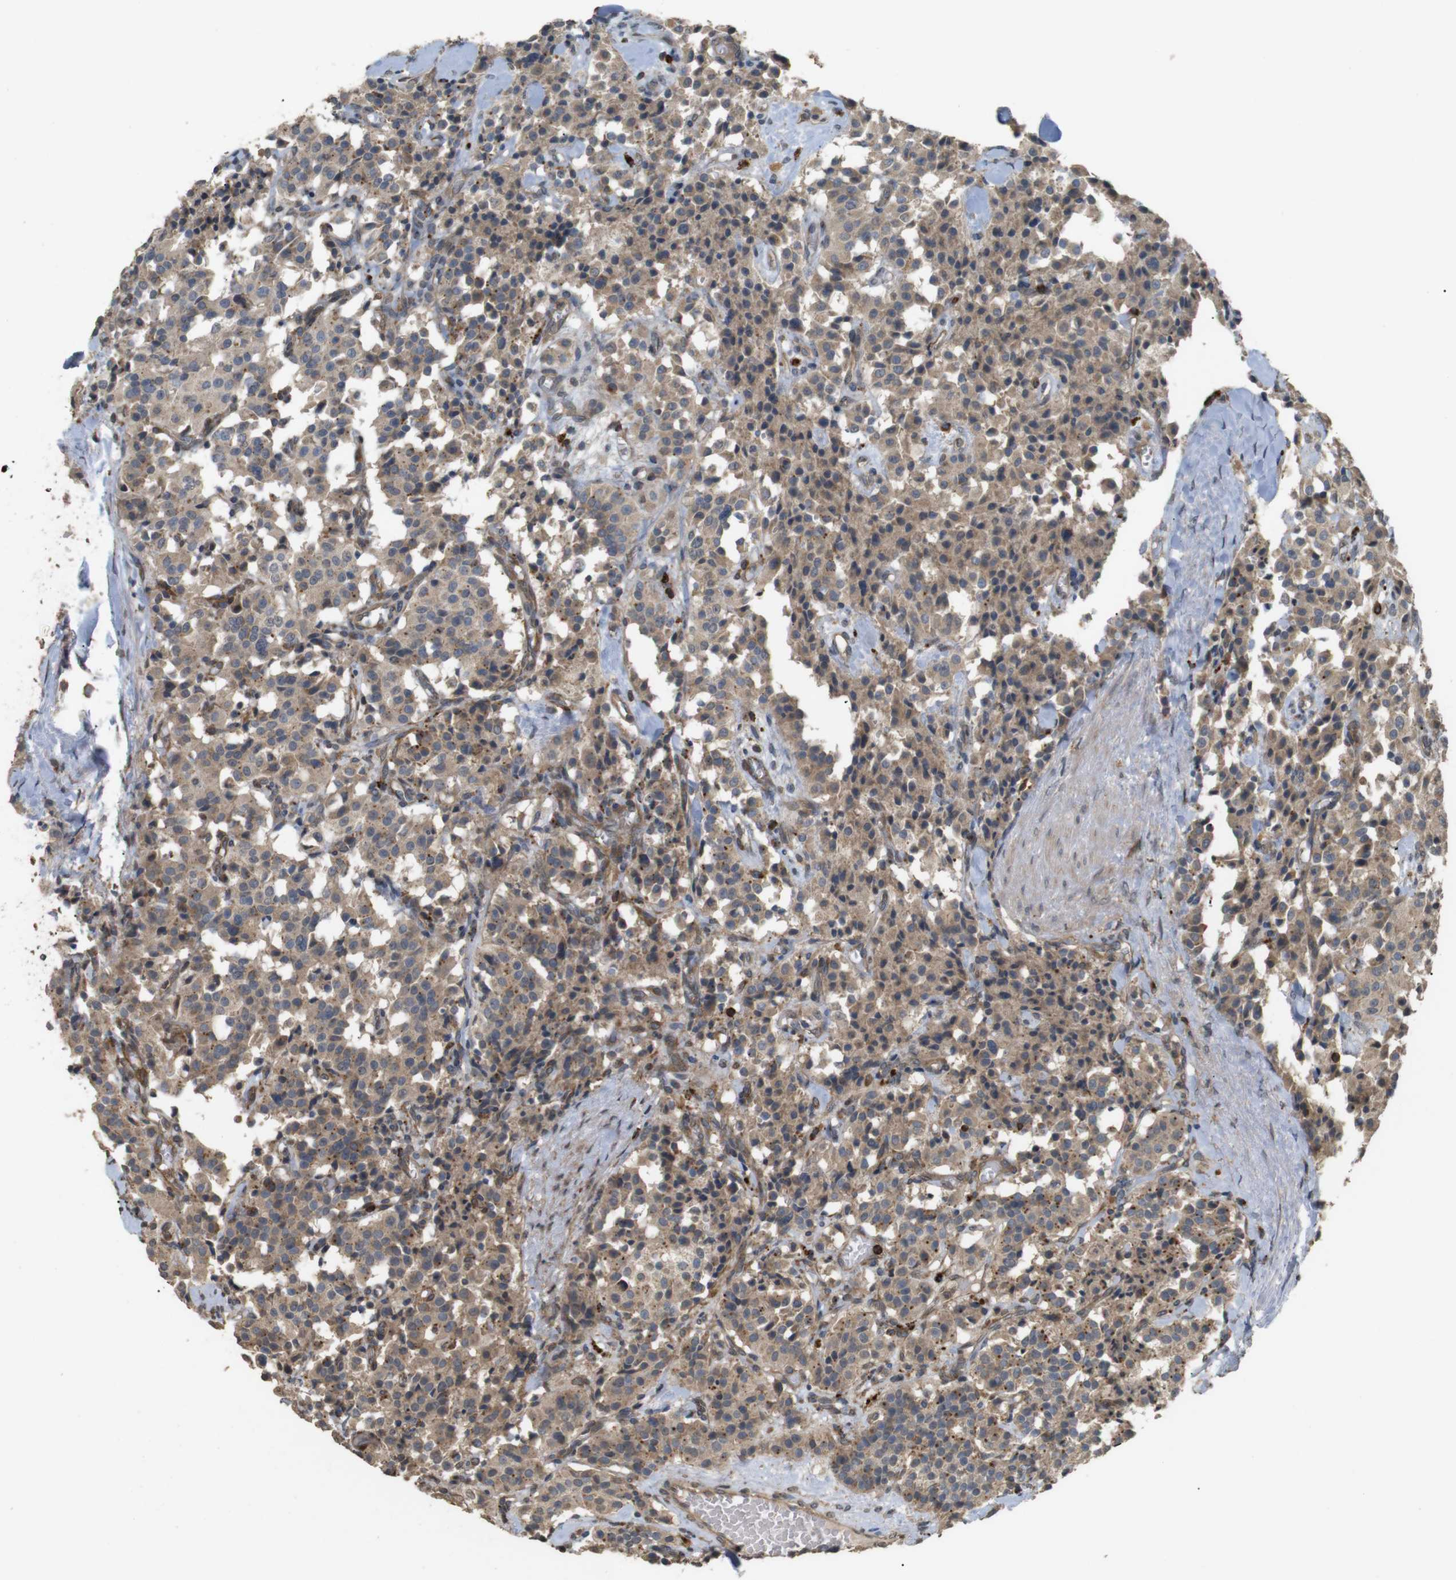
{"staining": {"intensity": "moderate", "quantity": ">75%", "location": "cytoplasmic/membranous"}, "tissue": "carcinoid", "cell_type": "Tumor cells", "image_type": "cancer", "snomed": [{"axis": "morphology", "description": "Carcinoid, malignant, NOS"}, {"axis": "topography", "description": "Lung"}], "caption": "Immunohistochemistry (IHC) (DAB (3,3'-diaminobenzidine)) staining of malignant carcinoid reveals moderate cytoplasmic/membranous protein staining in about >75% of tumor cells.", "gene": "KSR1", "patient": {"sex": "male", "age": 30}}